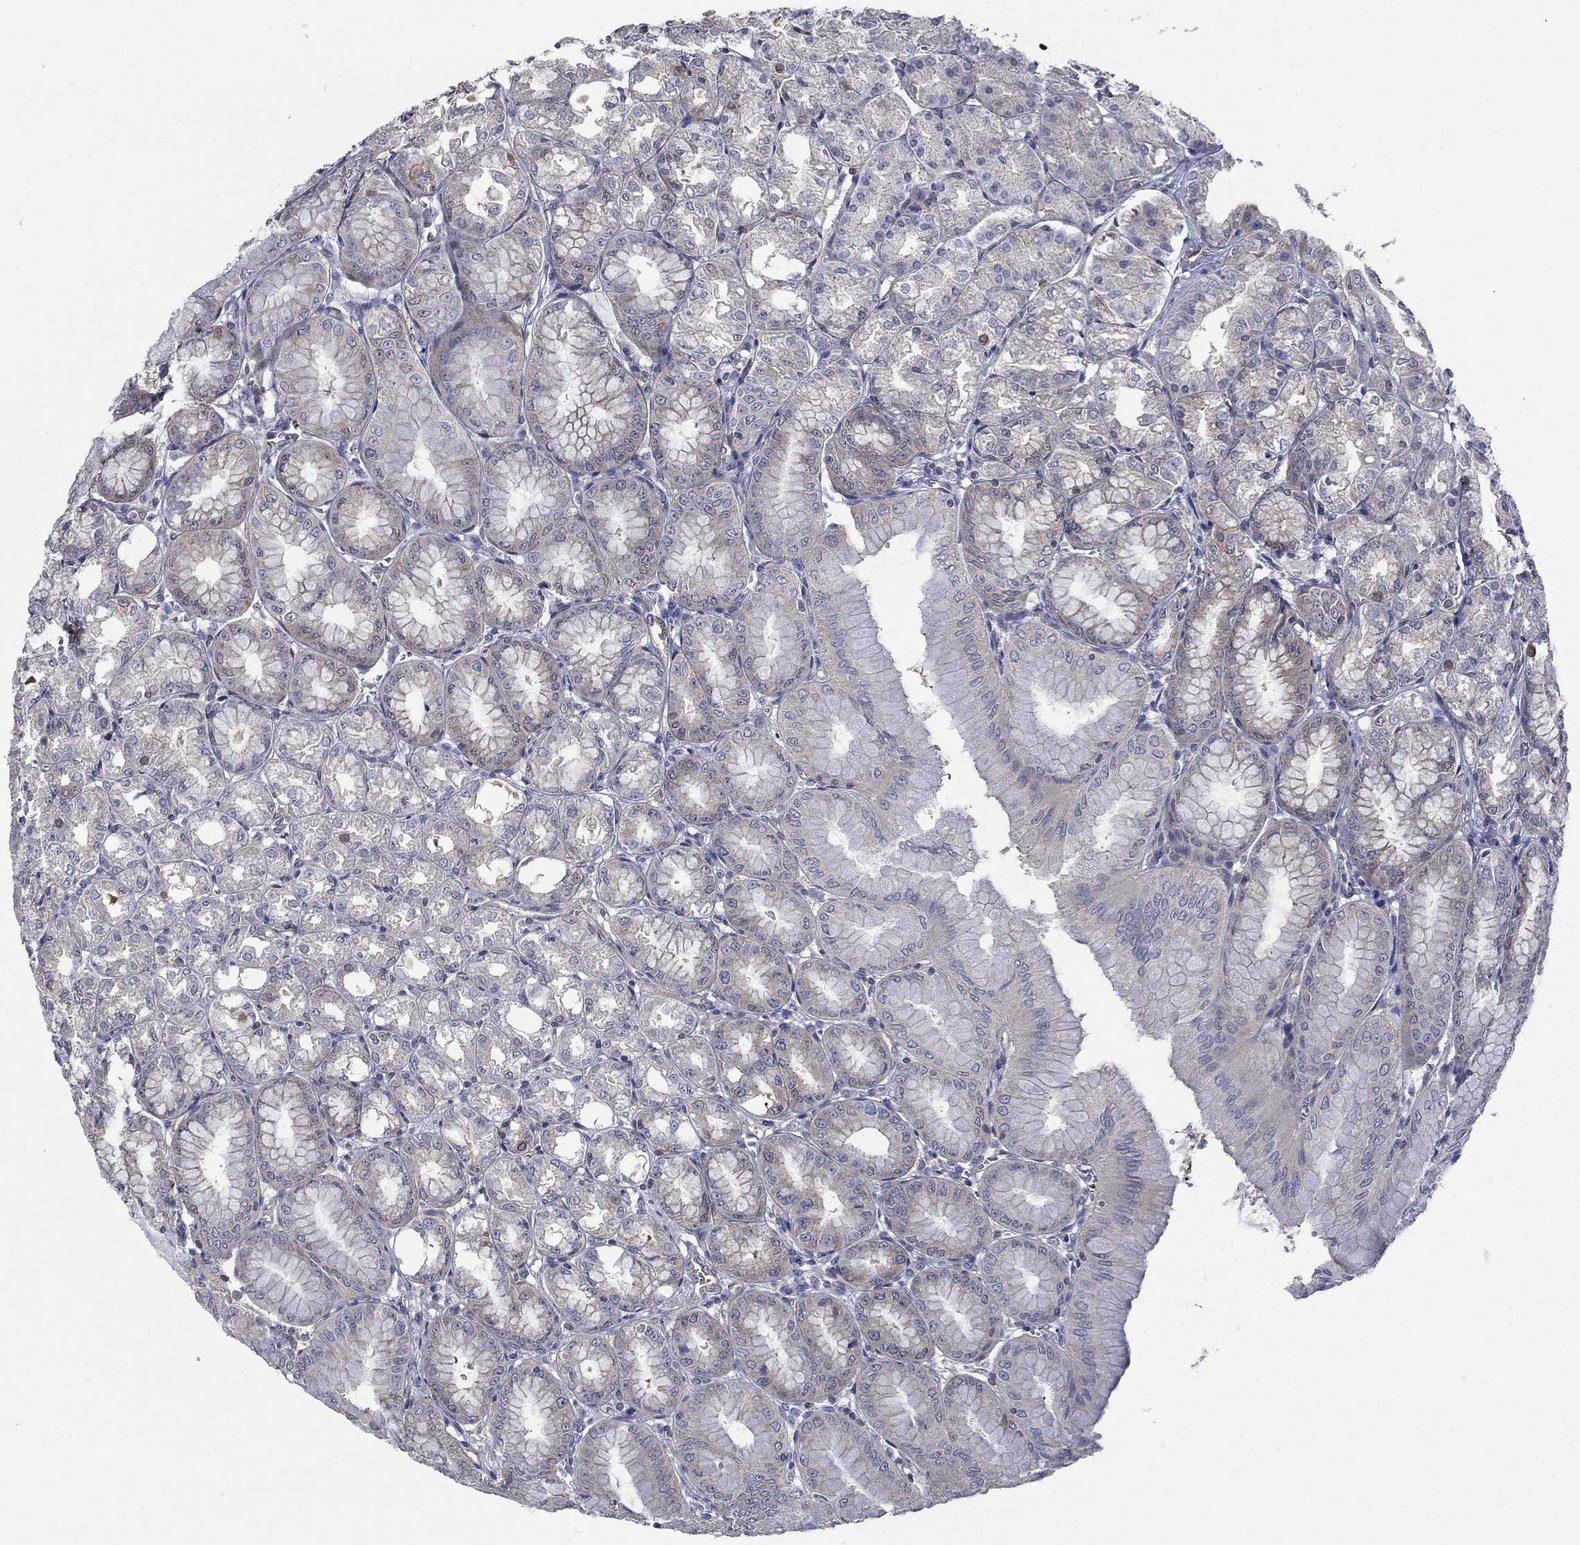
{"staining": {"intensity": "weak", "quantity": "25%-75%", "location": "cytoplasmic/membranous"}, "tissue": "stomach", "cell_type": "Glandular cells", "image_type": "normal", "snomed": [{"axis": "morphology", "description": "Normal tissue, NOS"}, {"axis": "topography", "description": "Stomach, lower"}], "caption": "About 25%-75% of glandular cells in unremarkable human stomach exhibit weak cytoplasmic/membranous protein expression as visualized by brown immunohistochemical staining.", "gene": "PDZD2", "patient": {"sex": "male", "age": 71}}